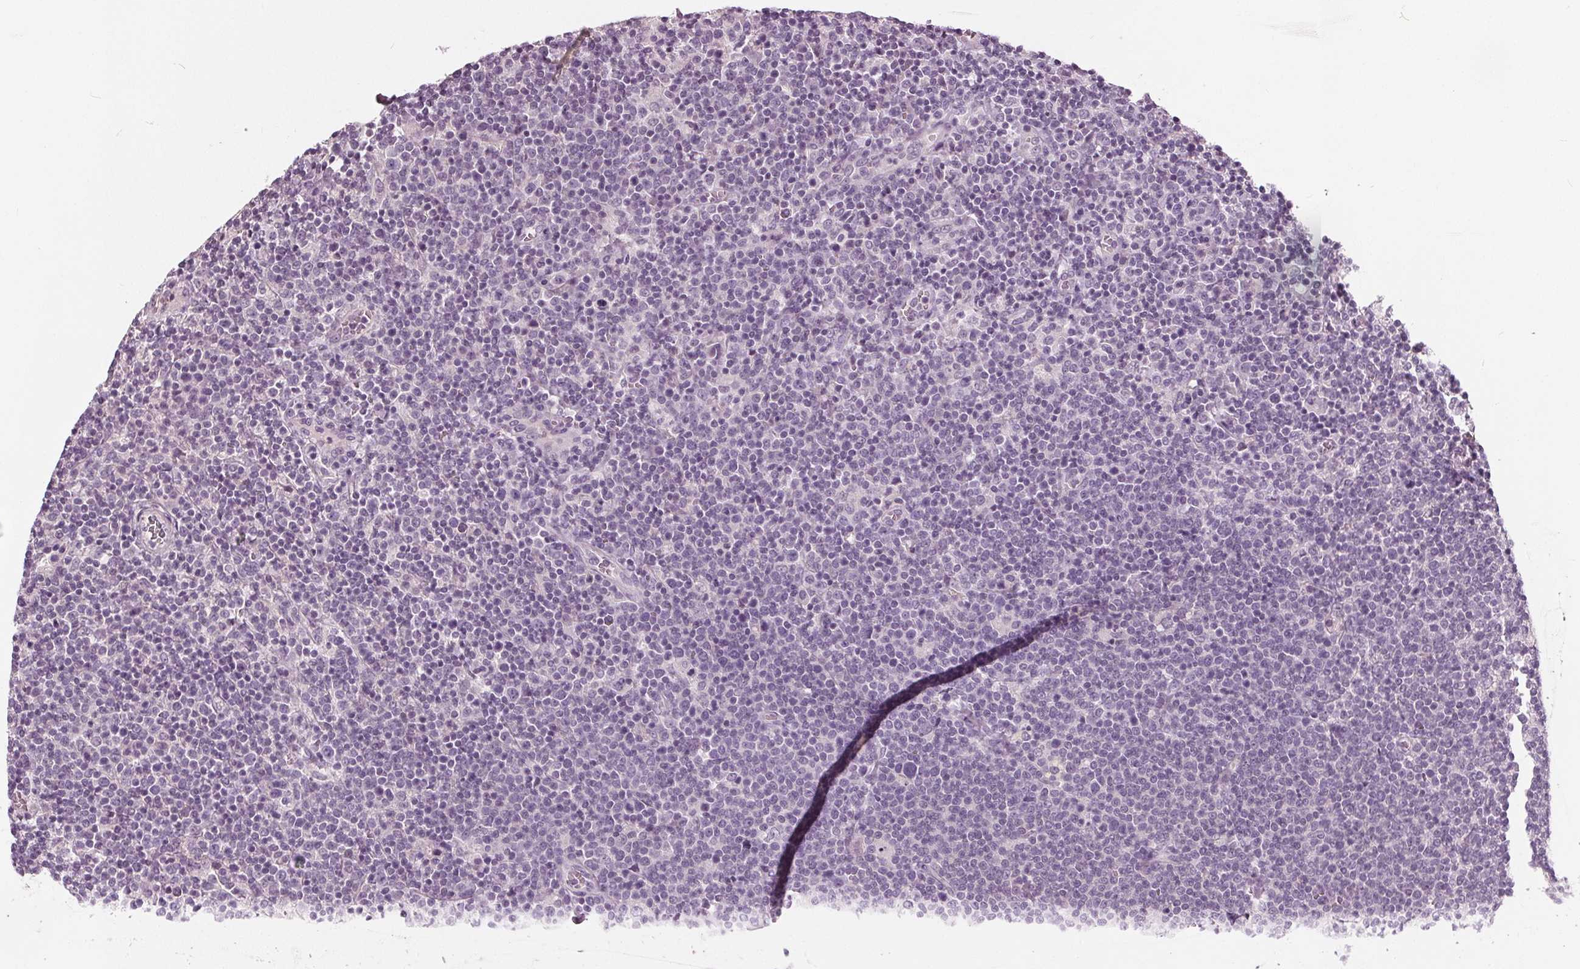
{"staining": {"intensity": "negative", "quantity": "none", "location": "none"}, "tissue": "lymphoma", "cell_type": "Tumor cells", "image_type": "cancer", "snomed": [{"axis": "morphology", "description": "Malignant lymphoma, non-Hodgkin's type, High grade"}, {"axis": "topography", "description": "Lymph node"}], "caption": "Tumor cells show no significant protein staining in malignant lymphoma, non-Hodgkin's type (high-grade).", "gene": "TKFC", "patient": {"sex": "male", "age": 61}}